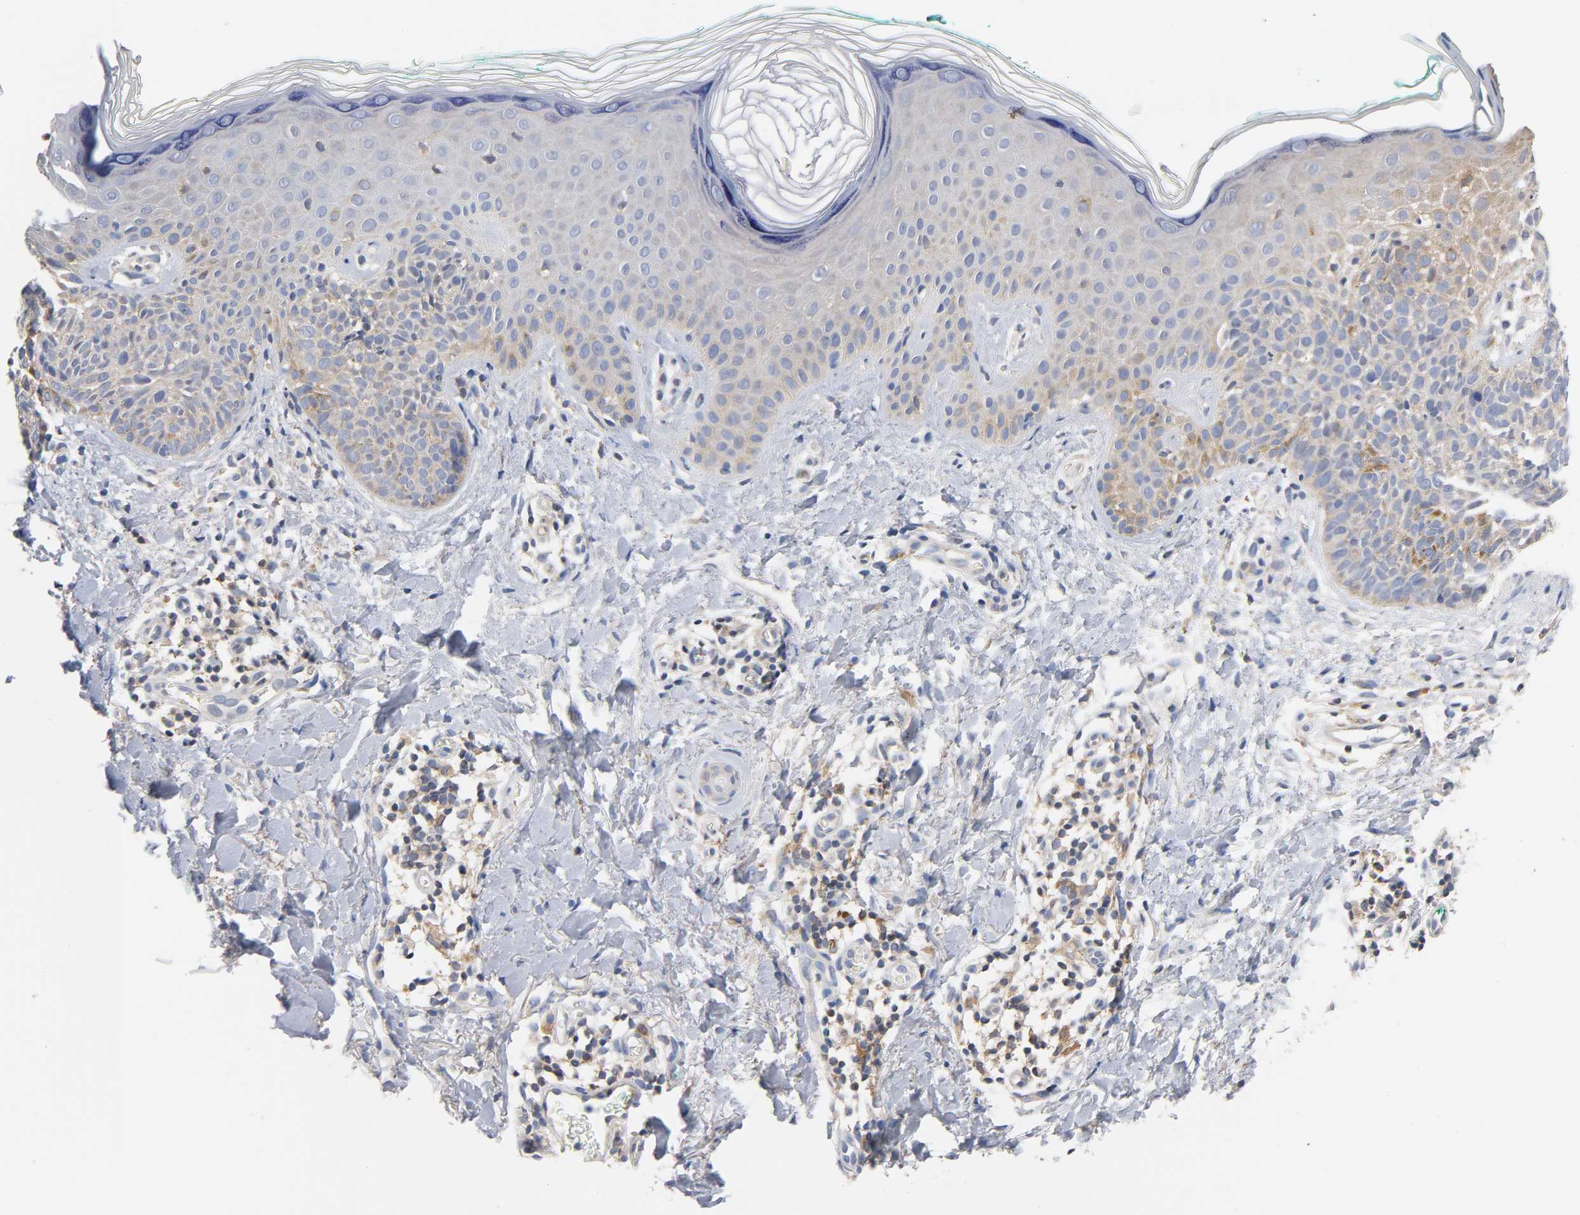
{"staining": {"intensity": "weak", "quantity": "25%-75%", "location": "cytoplasmic/membranous"}, "tissue": "skin cancer", "cell_type": "Tumor cells", "image_type": "cancer", "snomed": [{"axis": "morphology", "description": "Basal cell carcinoma"}, {"axis": "topography", "description": "Skin"}], "caption": "A histopathology image of skin cancer stained for a protein exhibits weak cytoplasmic/membranous brown staining in tumor cells.", "gene": "MALT1", "patient": {"sex": "female", "age": 58}}